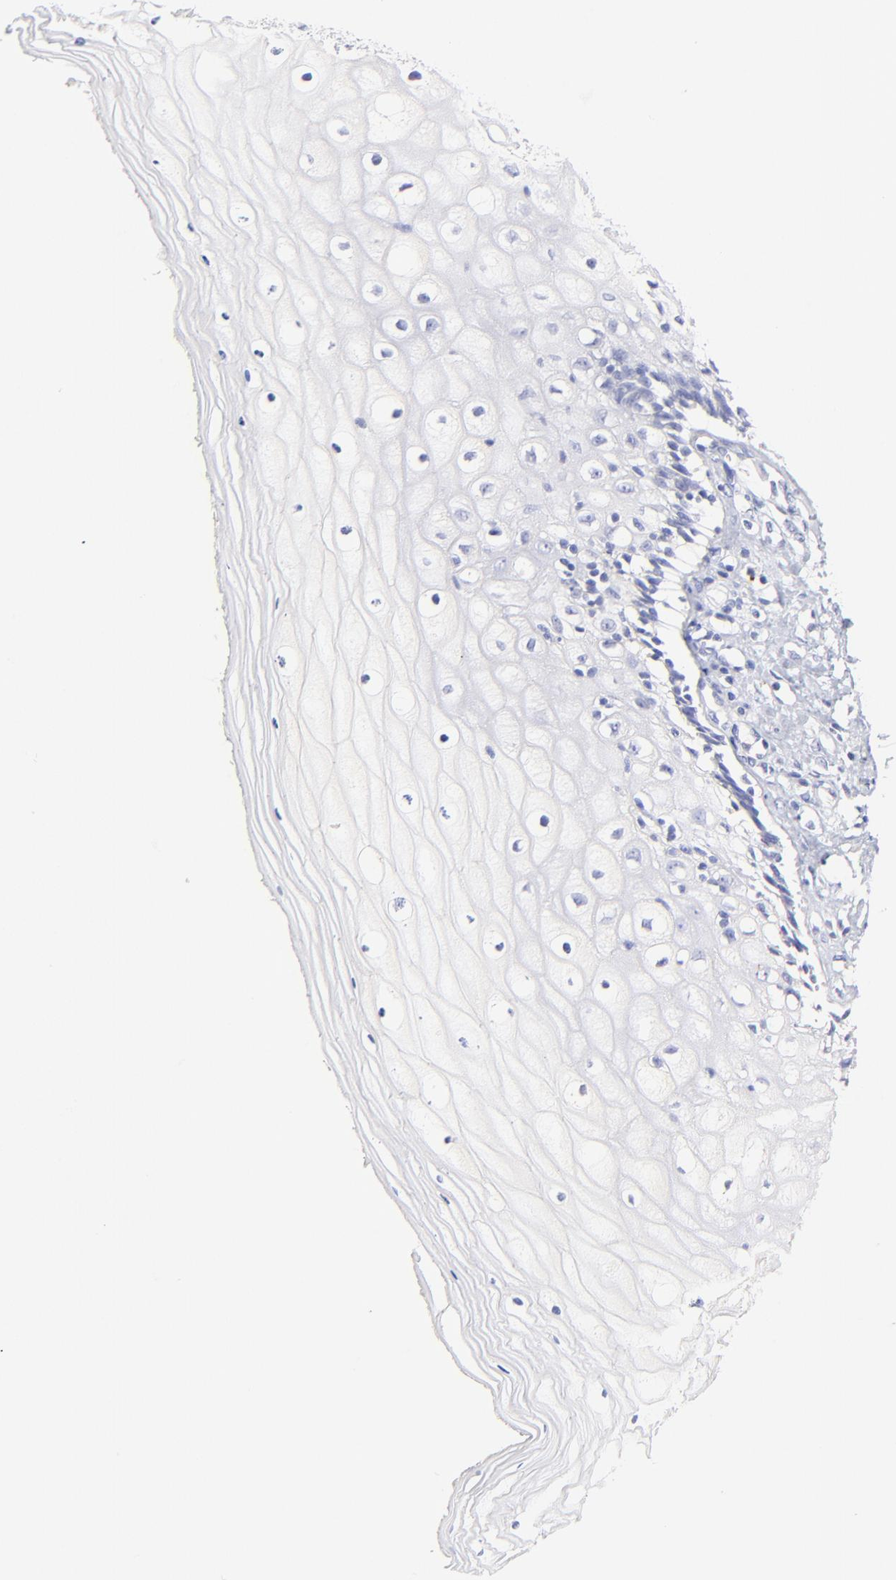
{"staining": {"intensity": "negative", "quantity": "none", "location": "none"}, "tissue": "vagina", "cell_type": "Squamous epithelial cells", "image_type": "normal", "snomed": [{"axis": "morphology", "description": "Normal tissue, NOS"}, {"axis": "topography", "description": "Vagina"}], "caption": "The IHC image has no significant expression in squamous epithelial cells of vagina.", "gene": "ASB9", "patient": {"sex": "female", "age": 46}}